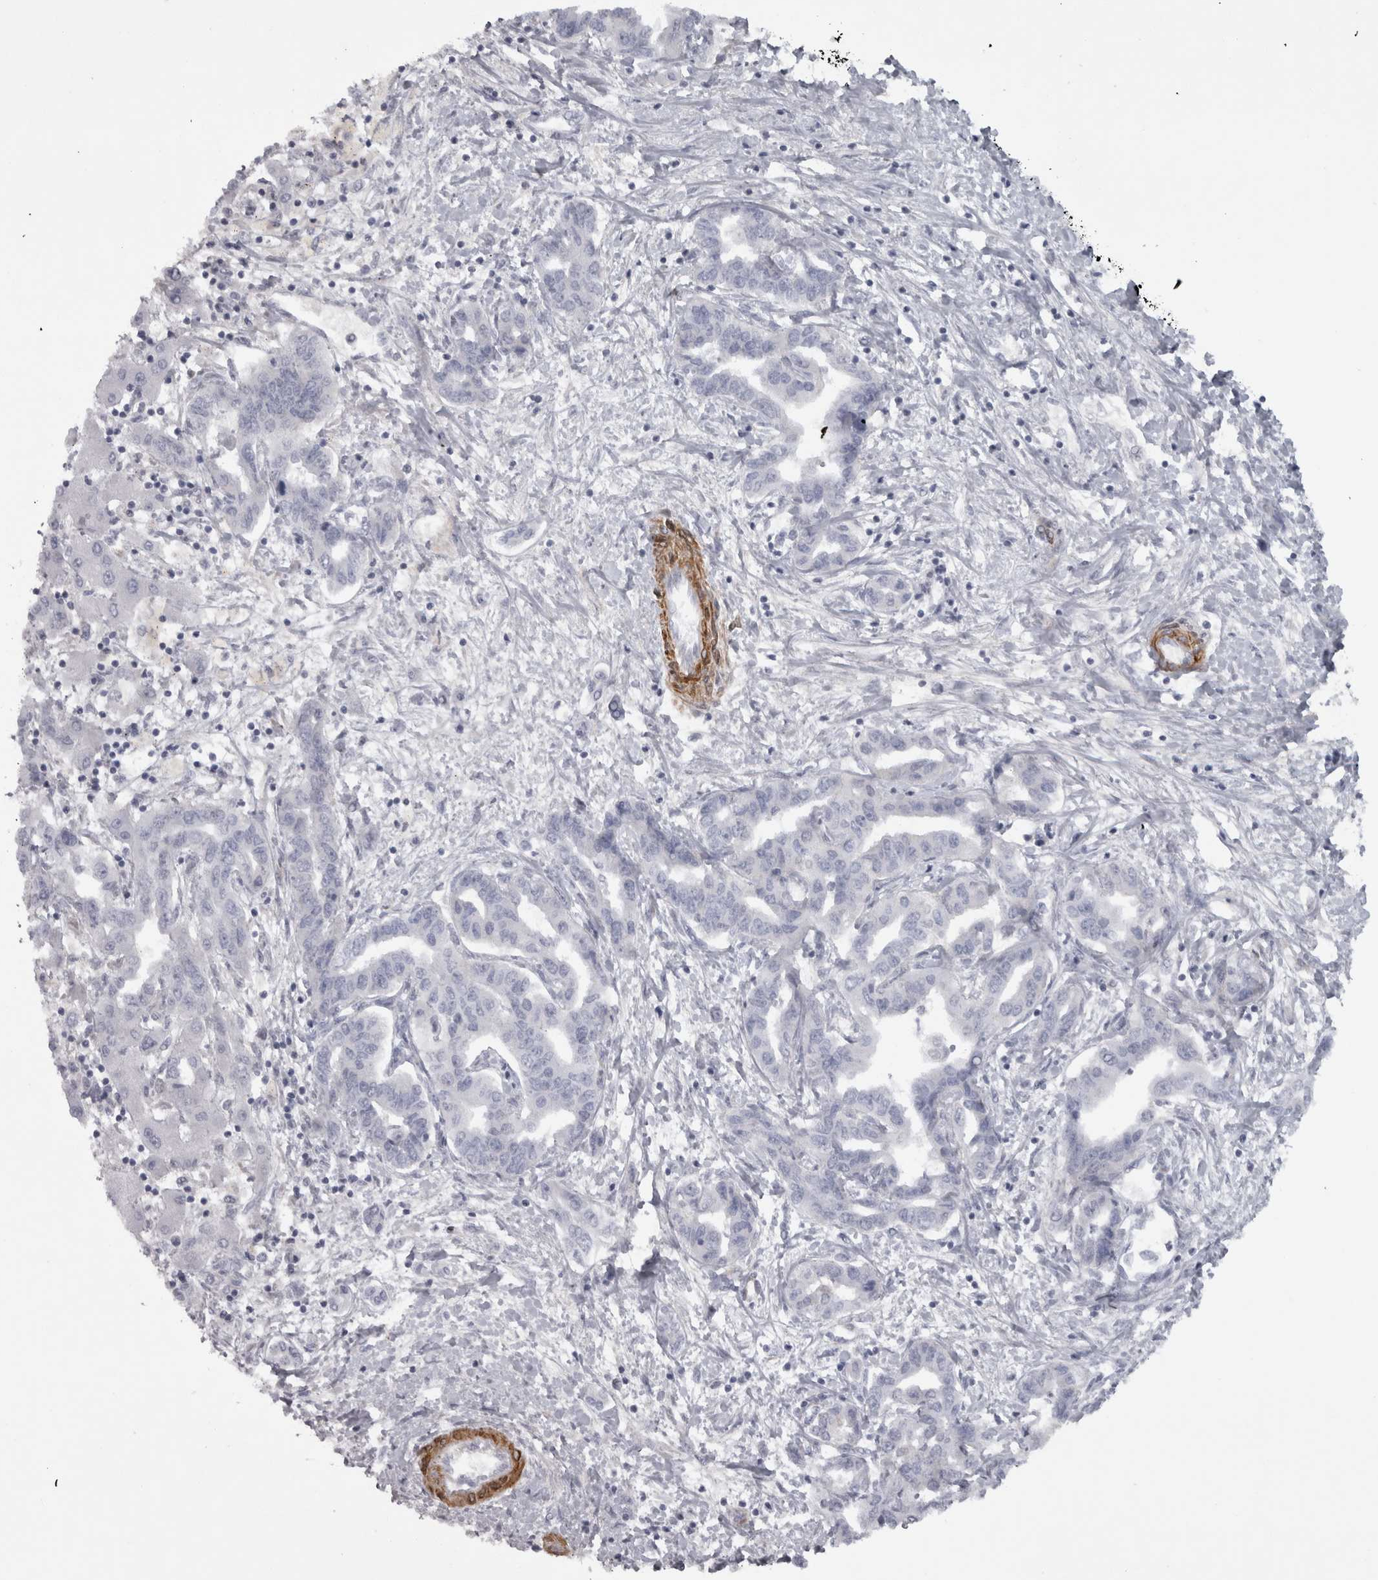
{"staining": {"intensity": "negative", "quantity": "none", "location": "none"}, "tissue": "liver cancer", "cell_type": "Tumor cells", "image_type": "cancer", "snomed": [{"axis": "morphology", "description": "Cholangiocarcinoma"}, {"axis": "topography", "description": "Liver"}], "caption": "Histopathology image shows no protein staining in tumor cells of cholangiocarcinoma (liver) tissue.", "gene": "PPP1R12B", "patient": {"sex": "male", "age": 59}}